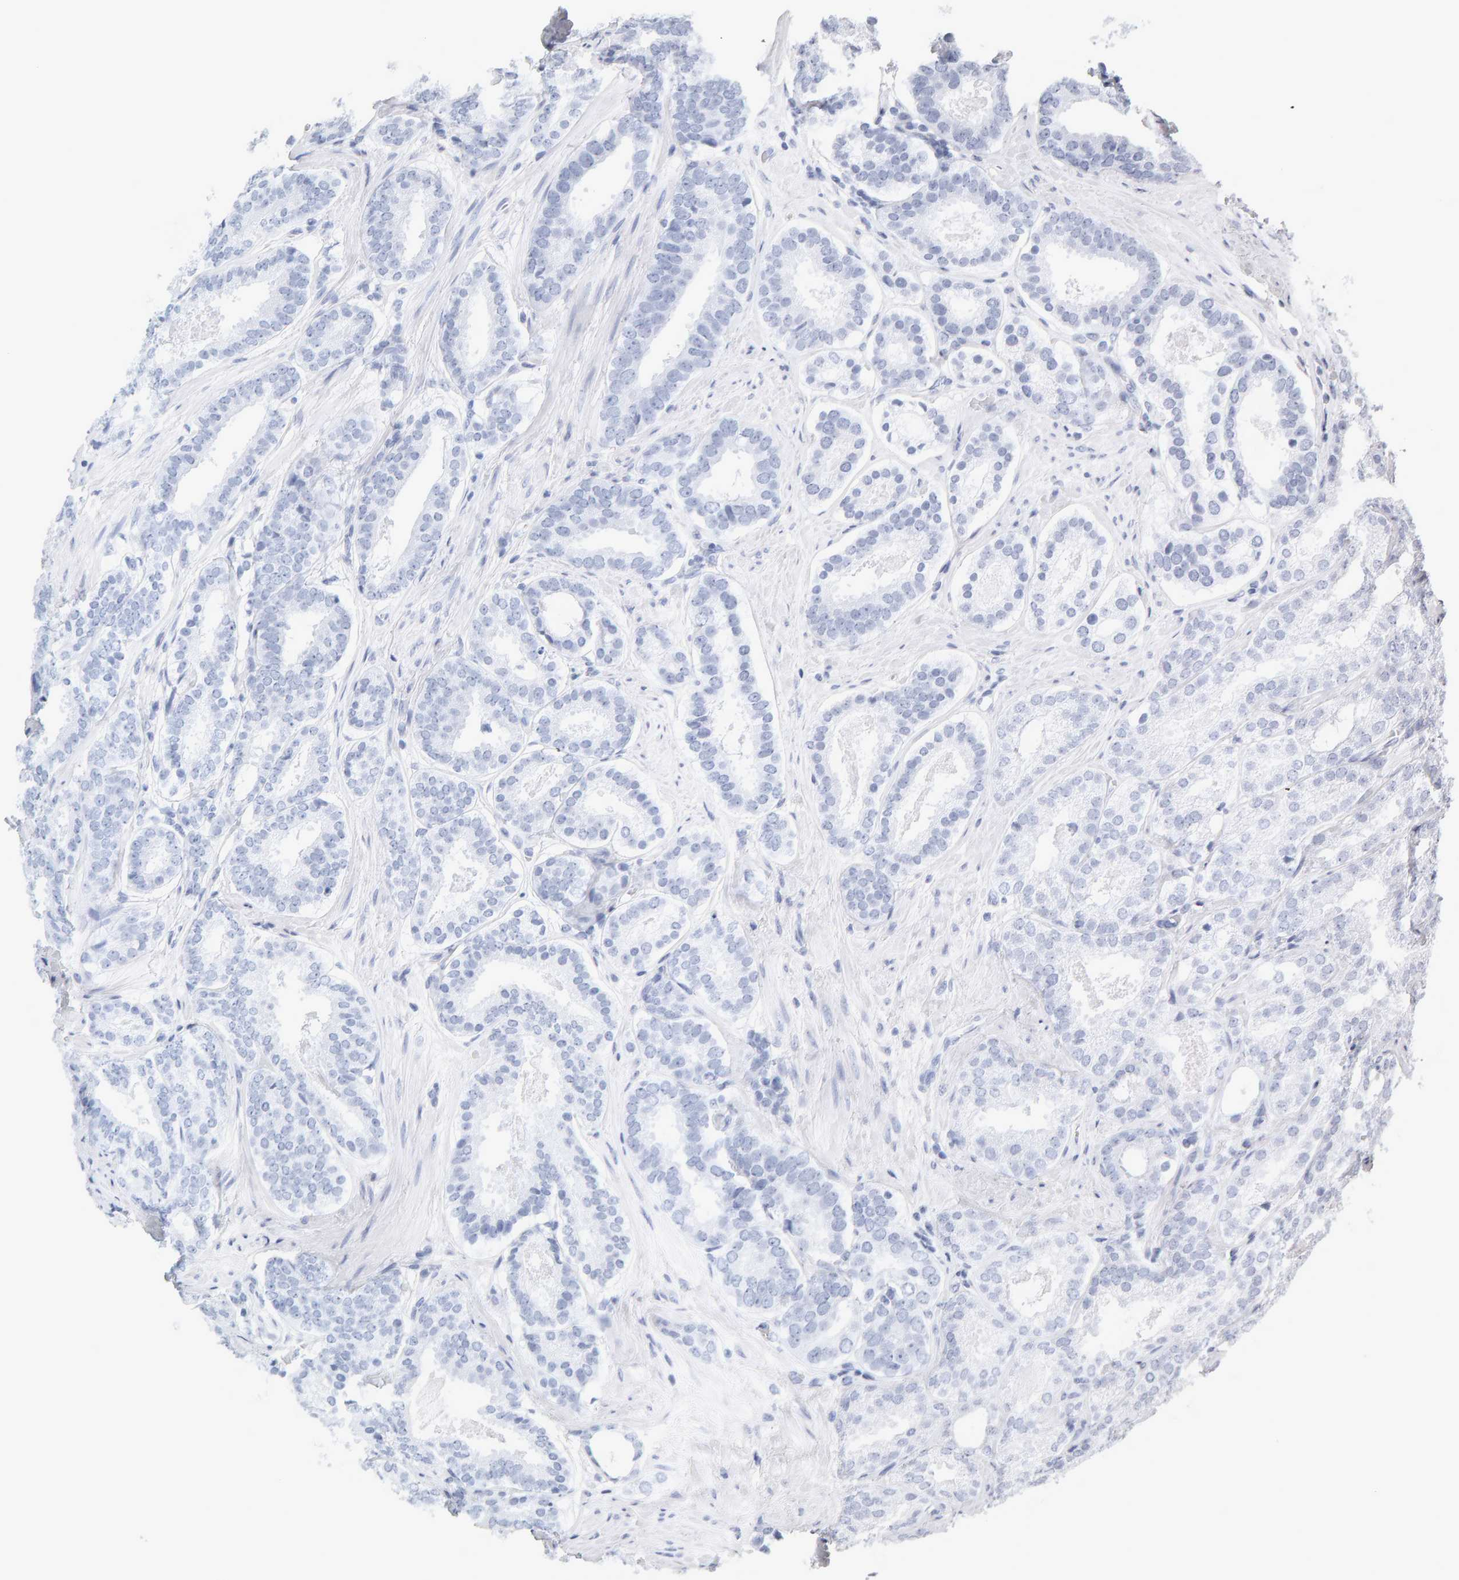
{"staining": {"intensity": "negative", "quantity": "none", "location": "none"}, "tissue": "prostate cancer", "cell_type": "Tumor cells", "image_type": "cancer", "snomed": [{"axis": "morphology", "description": "Adenocarcinoma, Low grade"}, {"axis": "topography", "description": "Prostate"}], "caption": "Prostate cancer was stained to show a protein in brown. There is no significant staining in tumor cells.", "gene": "ENGASE", "patient": {"sex": "male", "age": 69}}